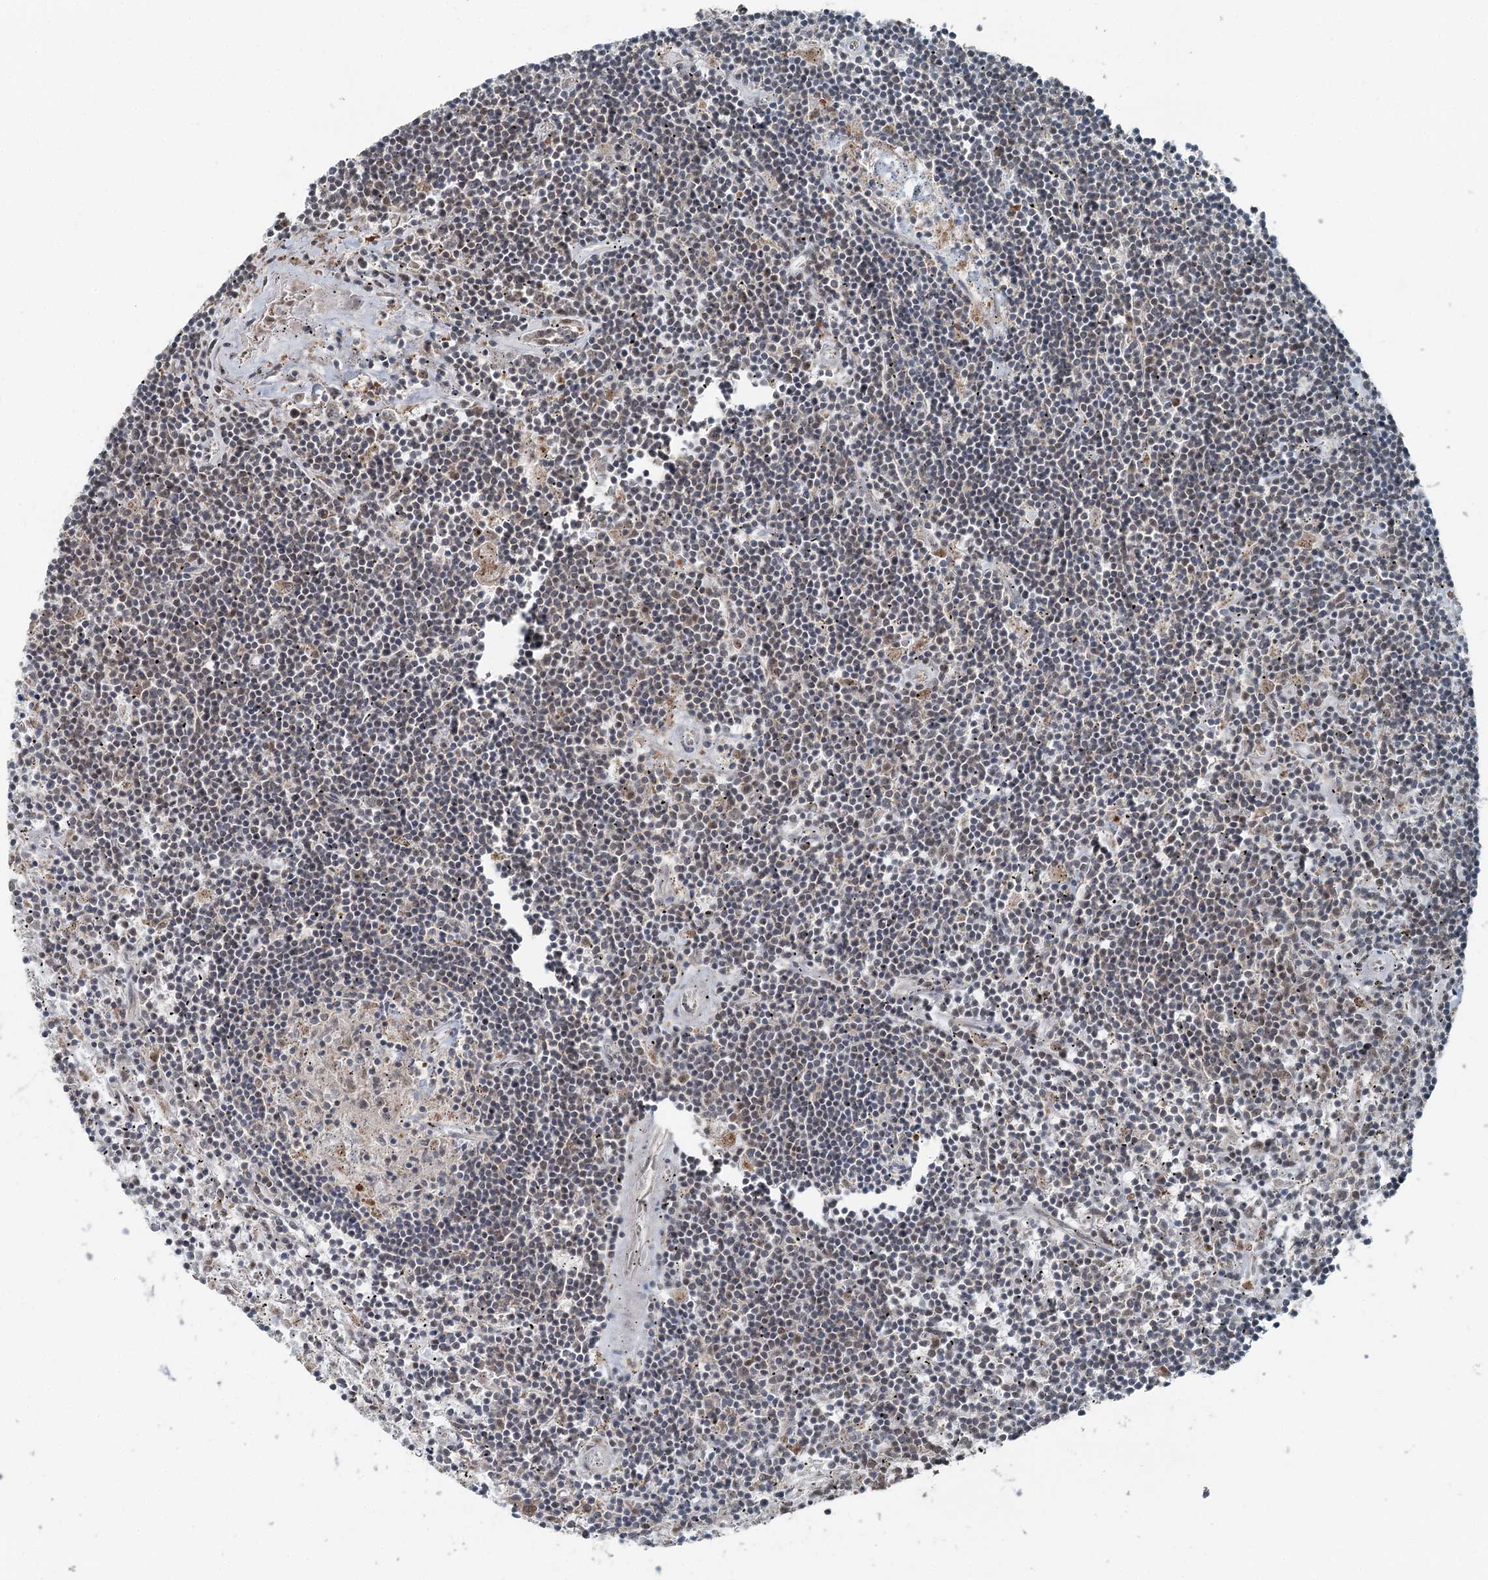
{"staining": {"intensity": "negative", "quantity": "none", "location": "none"}, "tissue": "lymphoma", "cell_type": "Tumor cells", "image_type": "cancer", "snomed": [{"axis": "morphology", "description": "Malignant lymphoma, non-Hodgkin's type, Low grade"}, {"axis": "topography", "description": "Spleen"}], "caption": "Lymphoma was stained to show a protein in brown. There is no significant expression in tumor cells. (DAB IHC, high magnification).", "gene": "WAPL", "patient": {"sex": "male", "age": 76}}